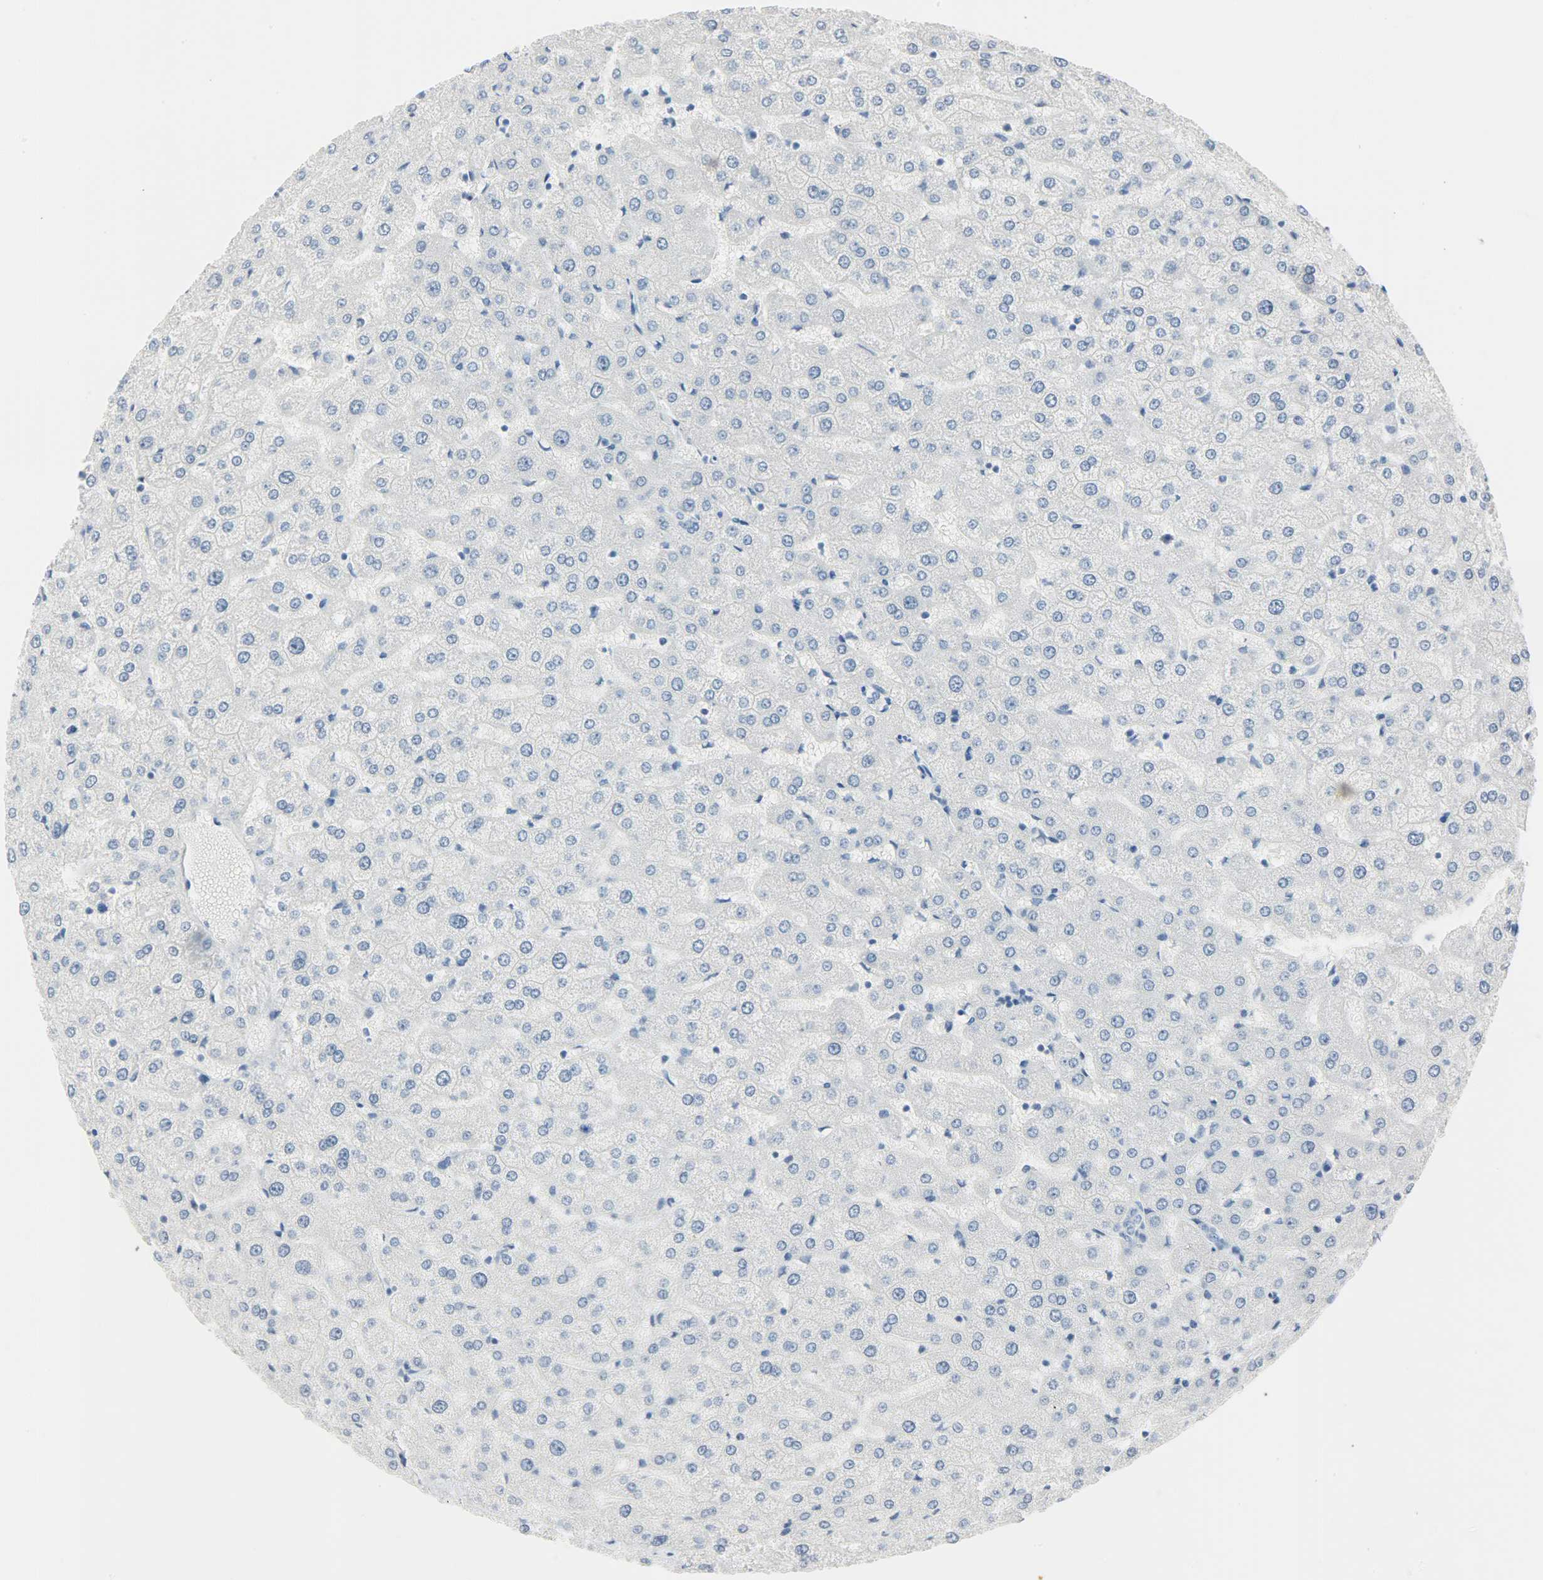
{"staining": {"intensity": "negative", "quantity": "none", "location": "none"}, "tissue": "liver", "cell_type": "Cholangiocytes", "image_type": "normal", "snomed": [{"axis": "morphology", "description": "Normal tissue, NOS"}, {"axis": "morphology", "description": "Fibrosis, NOS"}, {"axis": "topography", "description": "Liver"}], "caption": "High magnification brightfield microscopy of unremarkable liver stained with DAB (3,3'-diaminobenzidine) (brown) and counterstained with hematoxylin (blue): cholangiocytes show no significant expression. (DAB (3,3'-diaminobenzidine) IHC with hematoxylin counter stain).", "gene": "HELLS", "patient": {"sex": "female", "age": 29}}